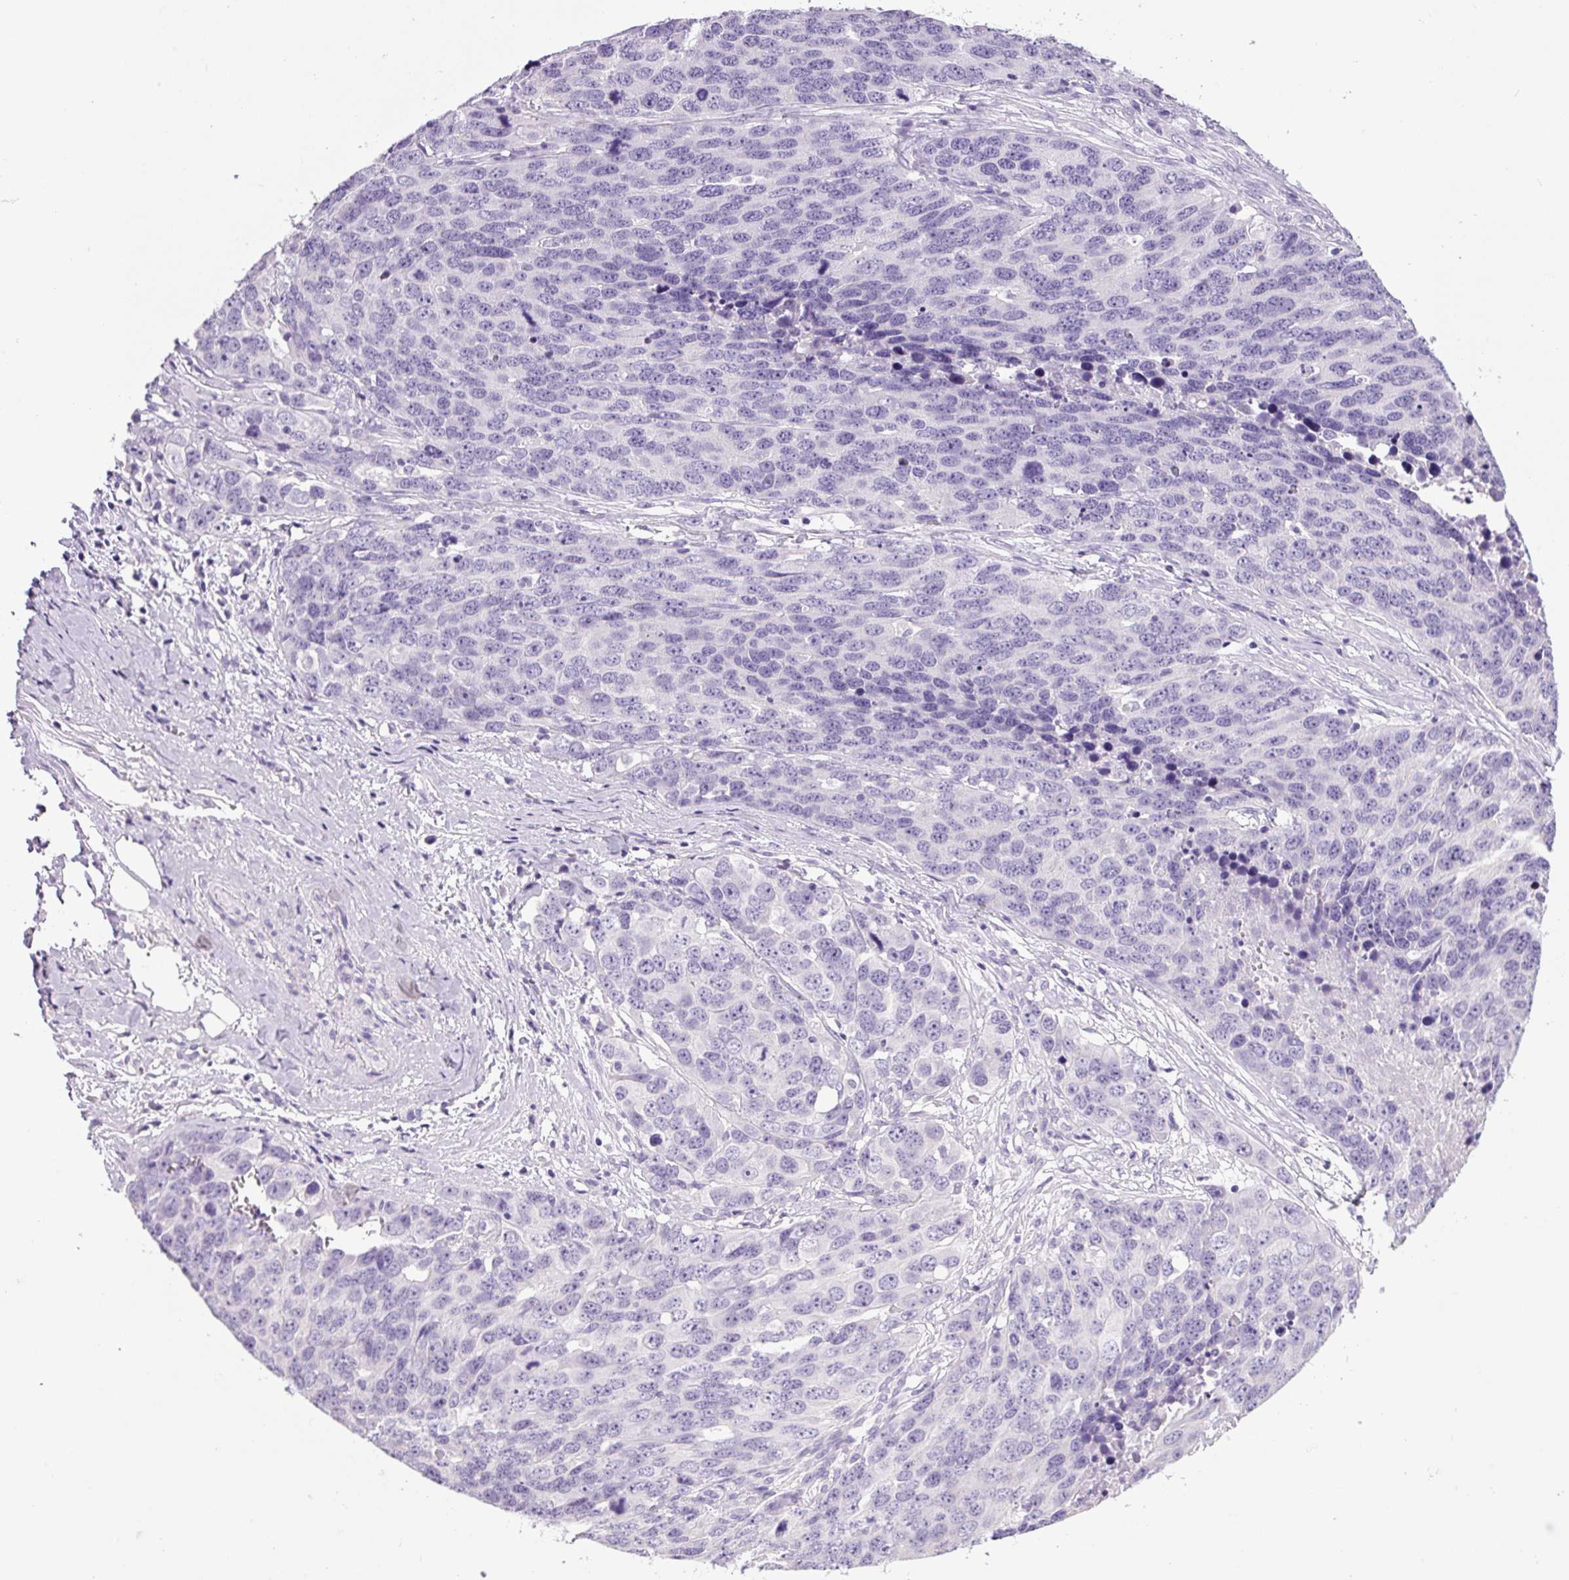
{"staining": {"intensity": "negative", "quantity": "none", "location": "none"}, "tissue": "ovarian cancer", "cell_type": "Tumor cells", "image_type": "cancer", "snomed": [{"axis": "morphology", "description": "Cystadenocarcinoma, serous, NOS"}, {"axis": "topography", "description": "Ovary"}], "caption": "This is an IHC micrograph of ovarian cancer (serous cystadenocarcinoma). There is no expression in tumor cells.", "gene": "CHGA", "patient": {"sex": "female", "age": 76}}